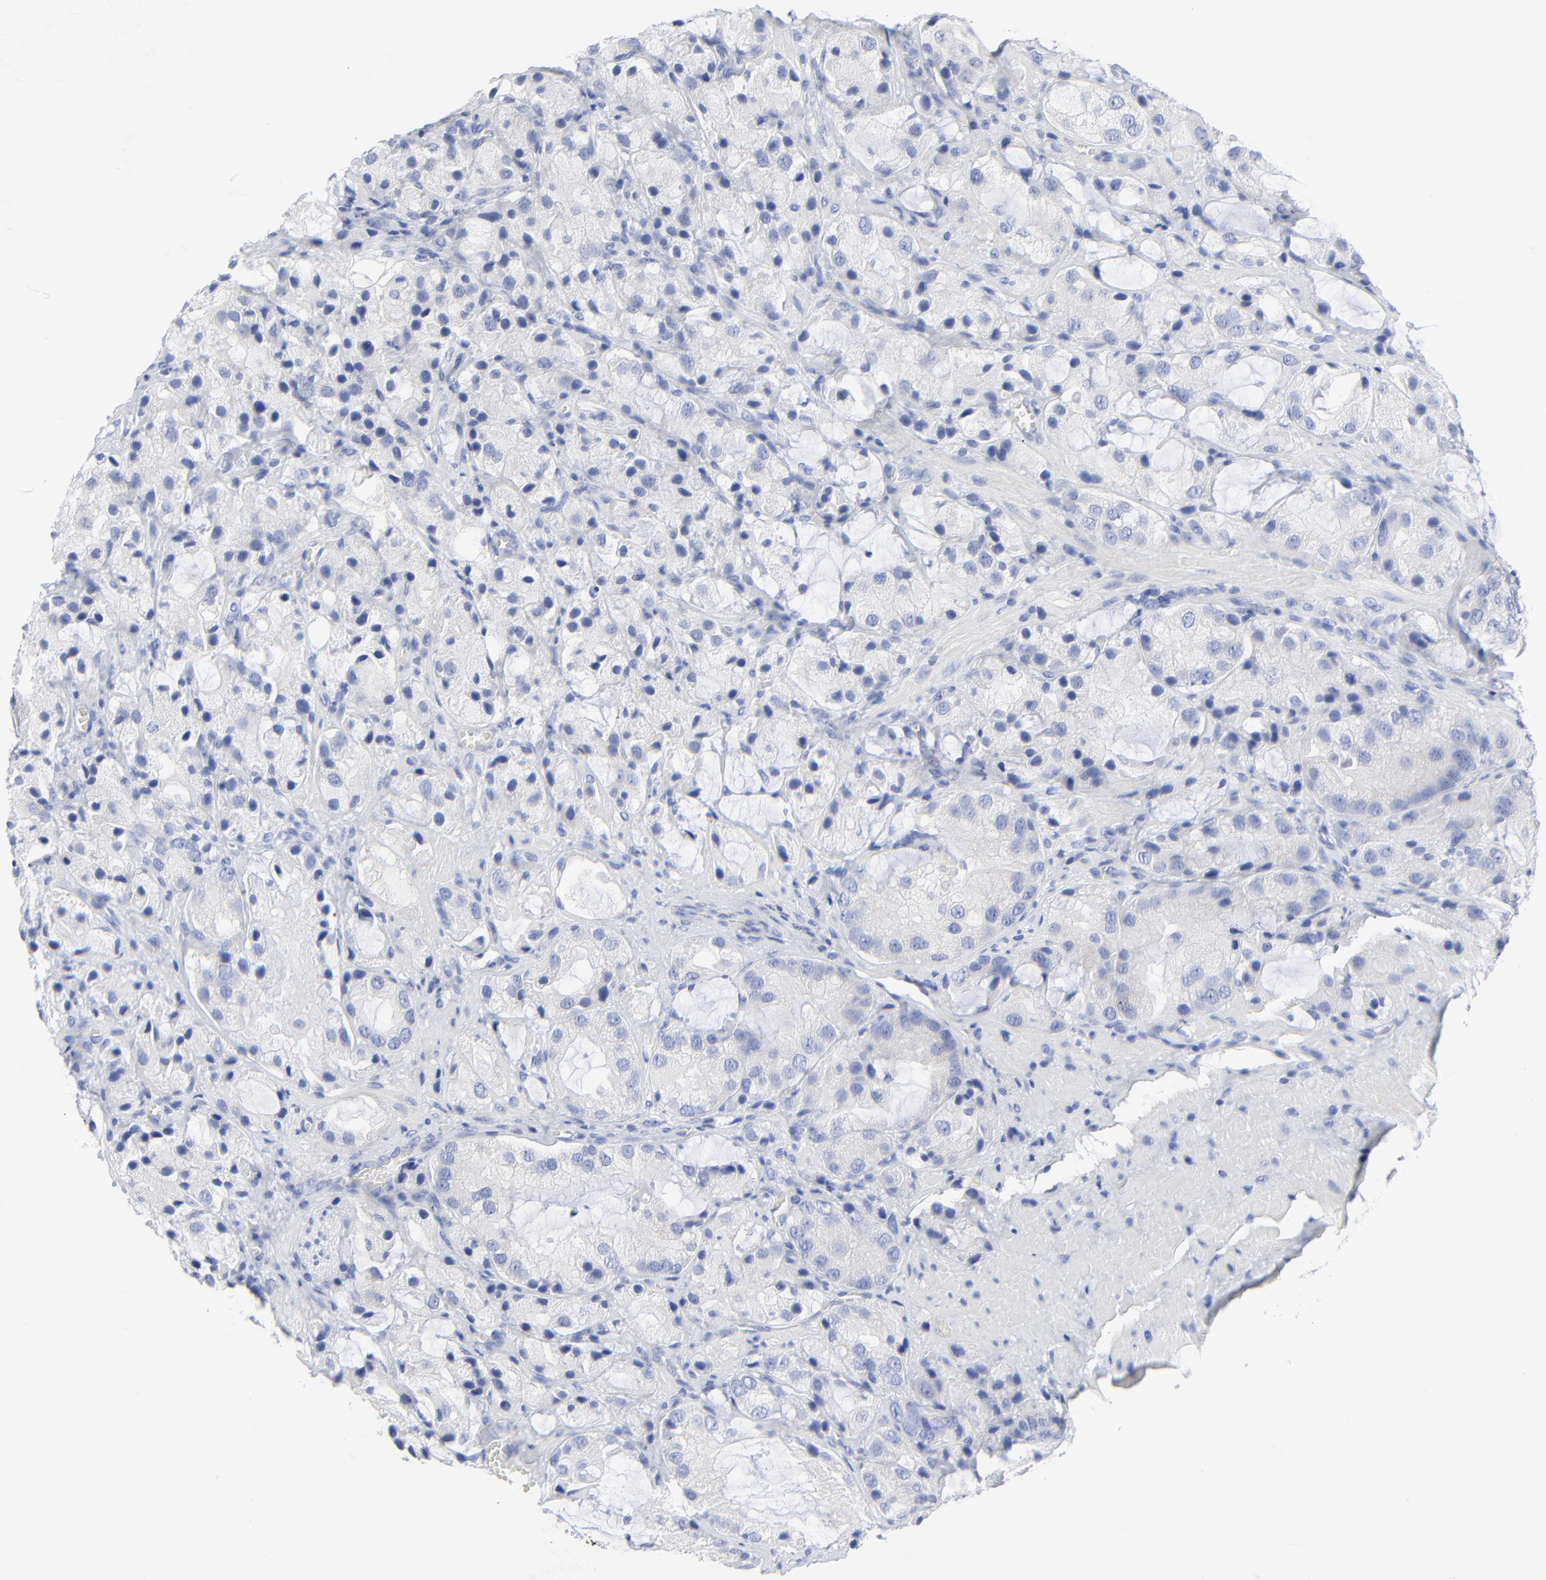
{"staining": {"intensity": "negative", "quantity": "none", "location": "none"}, "tissue": "prostate cancer", "cell_type": "Tumor cells", "image_type": "cancer", "snomed": [{"axis": "morphology", "description": "Adenocarcinoma, High grade"}, {"axis": "topography", "description": "Prostate"}], "caption": "Immunohistochemistry (IHC) histopathology image of neoplastic tissue: prostate cancer (high-grade adenocarcinoma) stained with DAB exhibits no significant protein expression in tumor cells. (IHC, brightfield microscopy, high magnification).", "gene": "PSD3", "patient": {"sex": "male", "age": 70}}